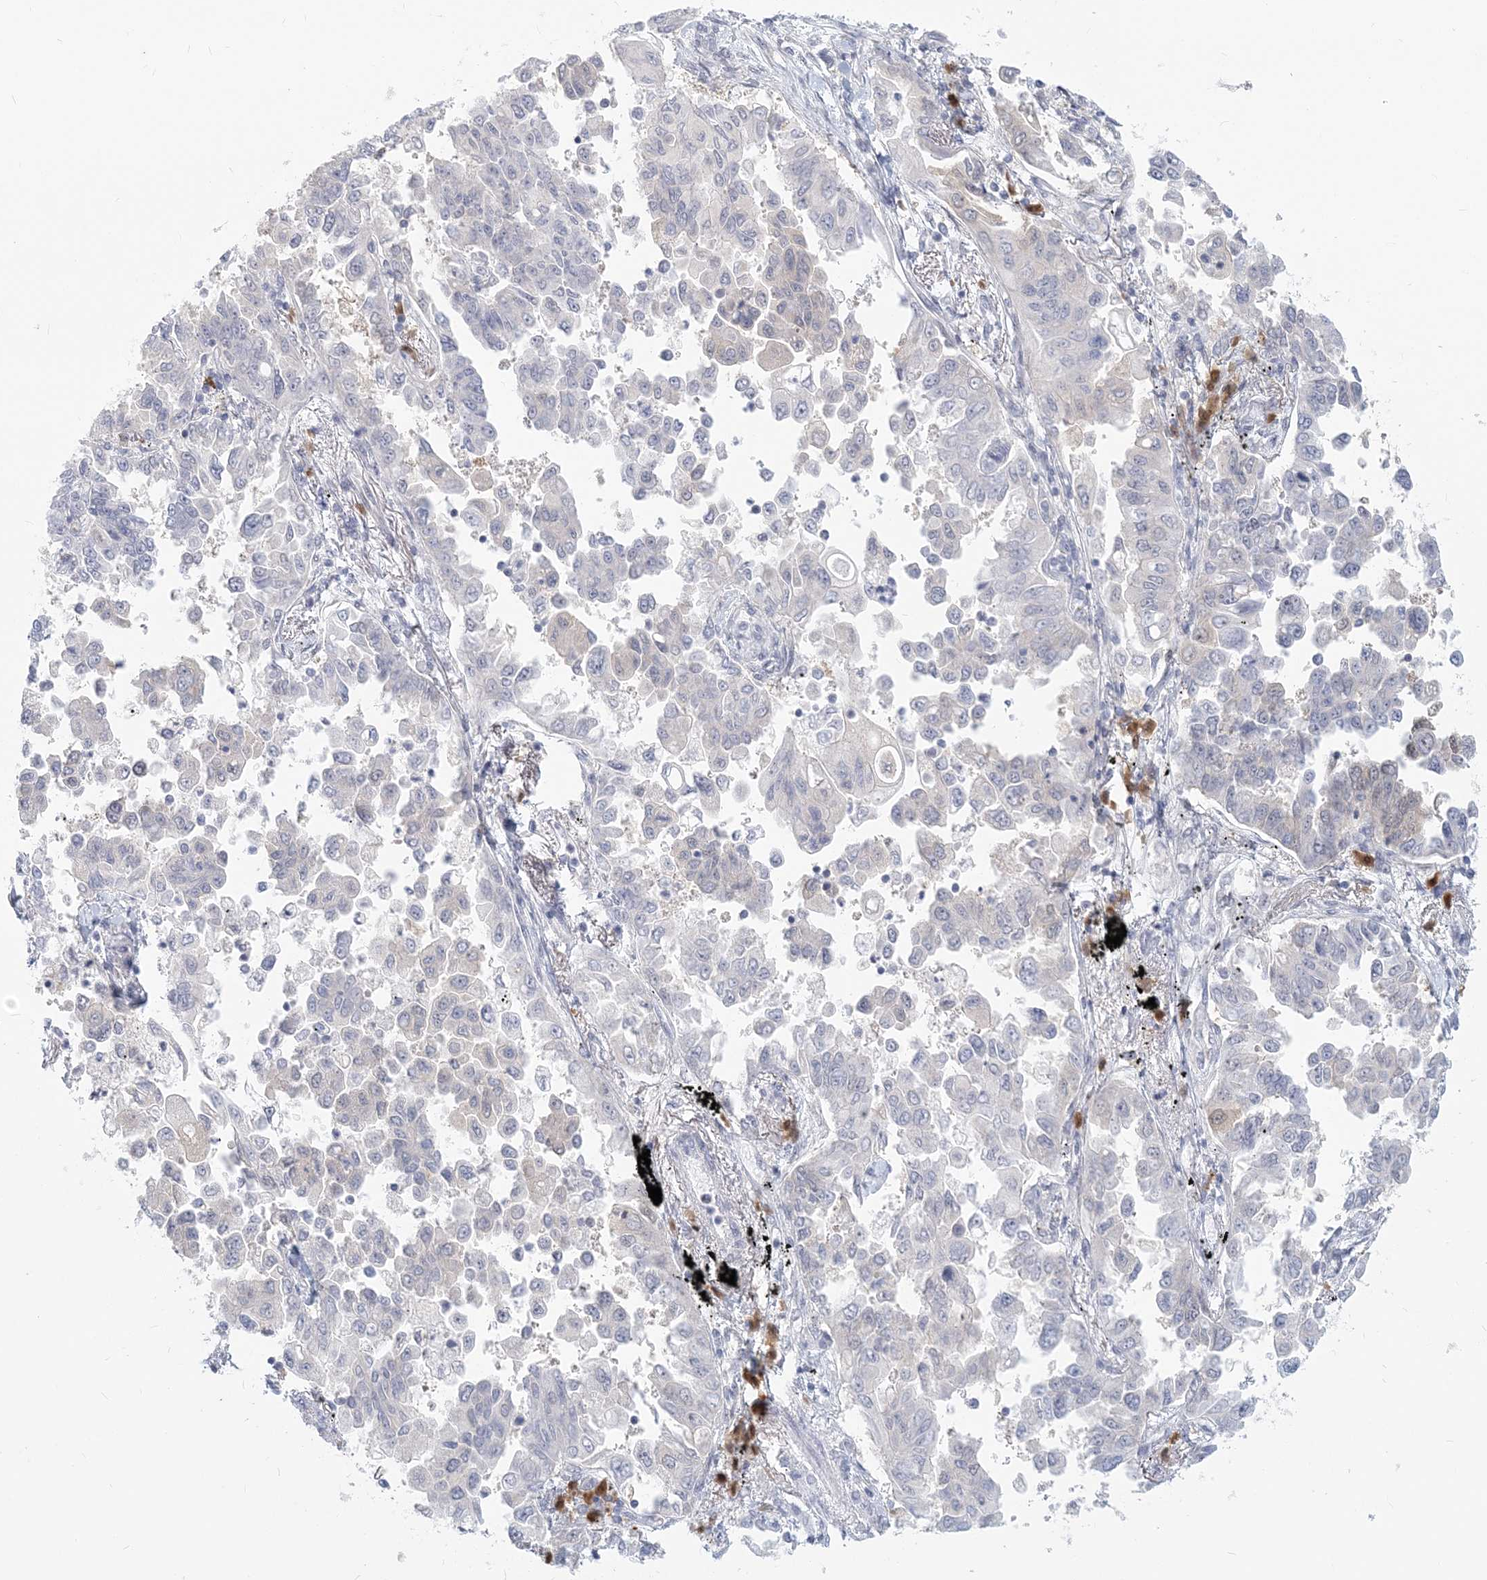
{"staining": {"intensity": "negative", "quantity": "none", "location": "none"}, "tissue": "lung cancer", "cell_type": "Tumor cells", "image_type": "cancer", "snomed": [{"axis": "morphology", "description": "Adenocarcinoma, NOS"}, {"axis": "topography", "description": "Lung"}], "caption": "The micrograph displays no significant expression in tumor cells of adenocarcinoma (lung).", "gene": "GMPPA", "patient": {"sex": "female", "age": 67}}